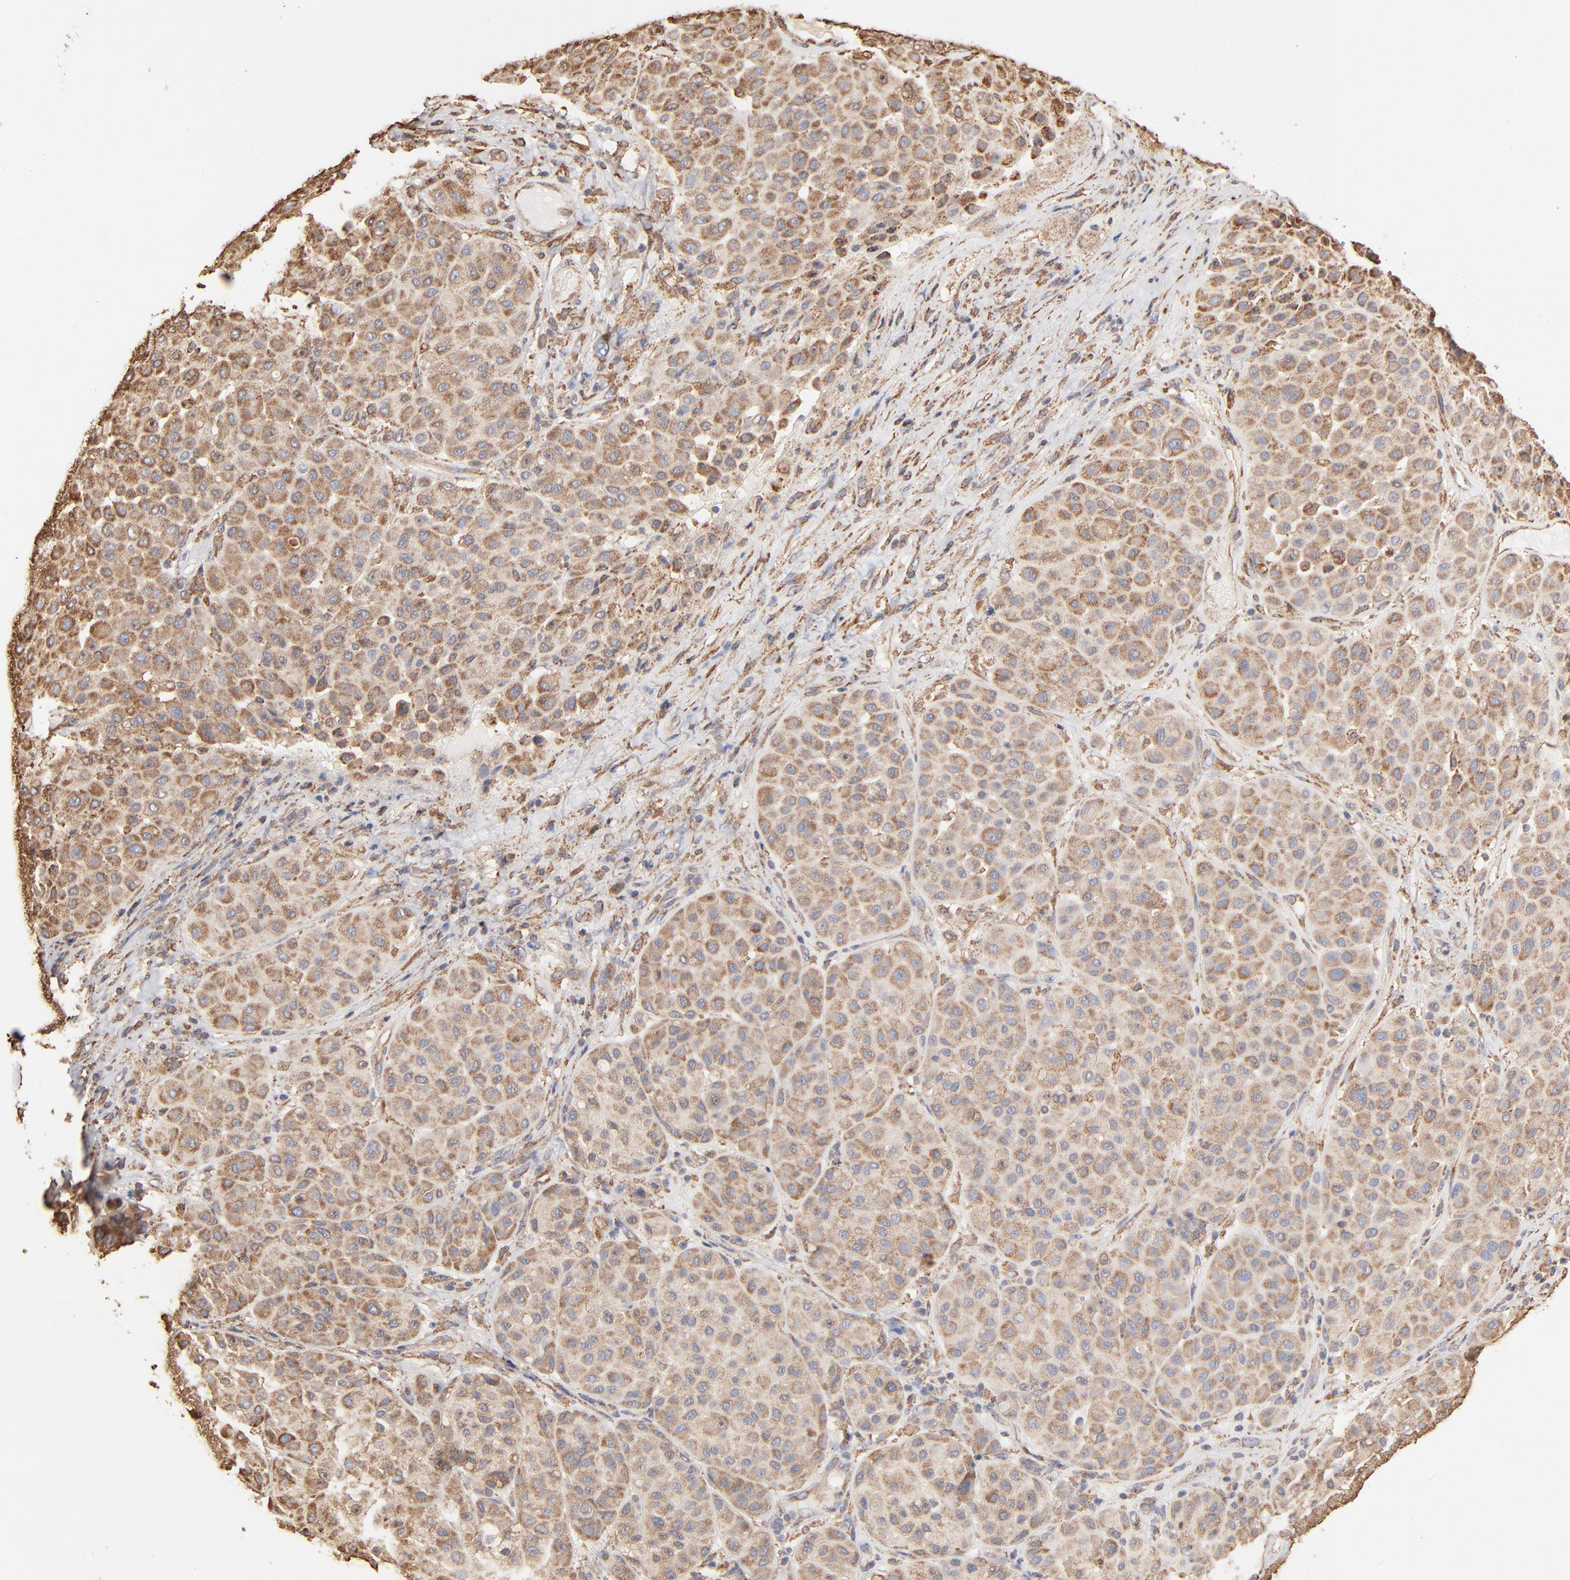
{"staining": {"intensity": "weak", "quantity": ">75%", "location": "cytoplasmic/membranous"}, "tissue": "melanoma", "cell_type": "Tumor cells", "image_type": "cancer", "snomed": [{"axis": "morphology", "description": "Normal tissue, NOS"}, {"axis": "morphology", "description": "Malignant melanoma, Metastatic site"}, {"axis": "topography", "description": "Skin"}], "caption": "Protein expression by immunohistochemistry (IHC) displays weak cytoplasmic/membranous expression in about >75% of tumor cells in malignant melanoma (metastatic site).", "gene": "PDIA3", "patient": {"sex": "male", "age": 41}}